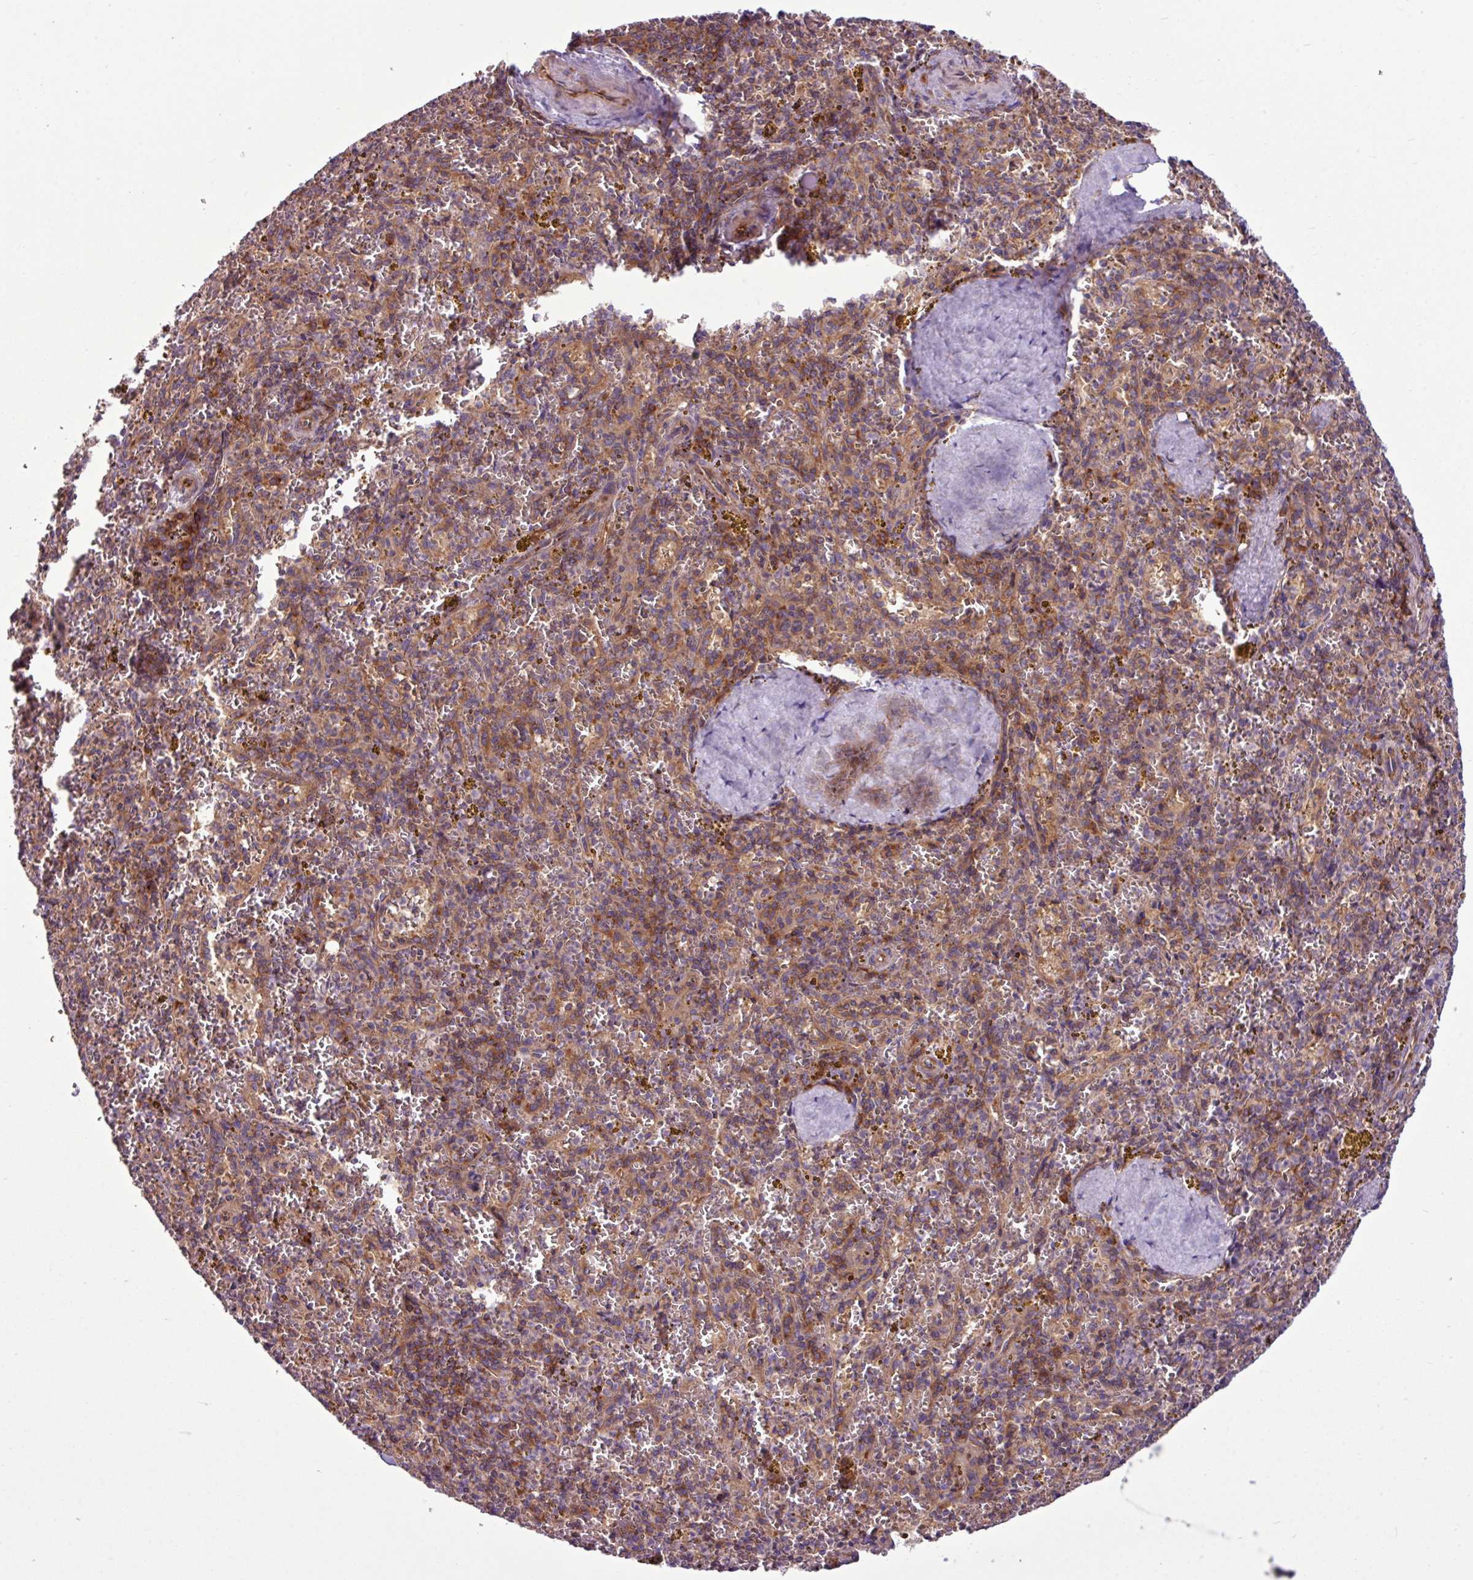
{"staining": {"intensity": "weak", "quantity": "25%-75%", "location": "cytoplasmic/membranous"}, "tissue": "spleen", "cell_type": "Cells in red pulp", "image_type": "normal", "snomed": [{"axis": "morphology", "description": "Normal tissue, NOS"}, {"axis": "topography", "description": "Spleen"}], "caption": "Unremarkable spleen was stained to show a protein in brown. There is low levels of weak cytoplasmic/membranous expression in approximately 25%-75% of cells in red pulp. (IHC, brightfield microscopy, high magnification).", "gene": "MROH2A", "patient": {"sex": "male", "age": 57}}